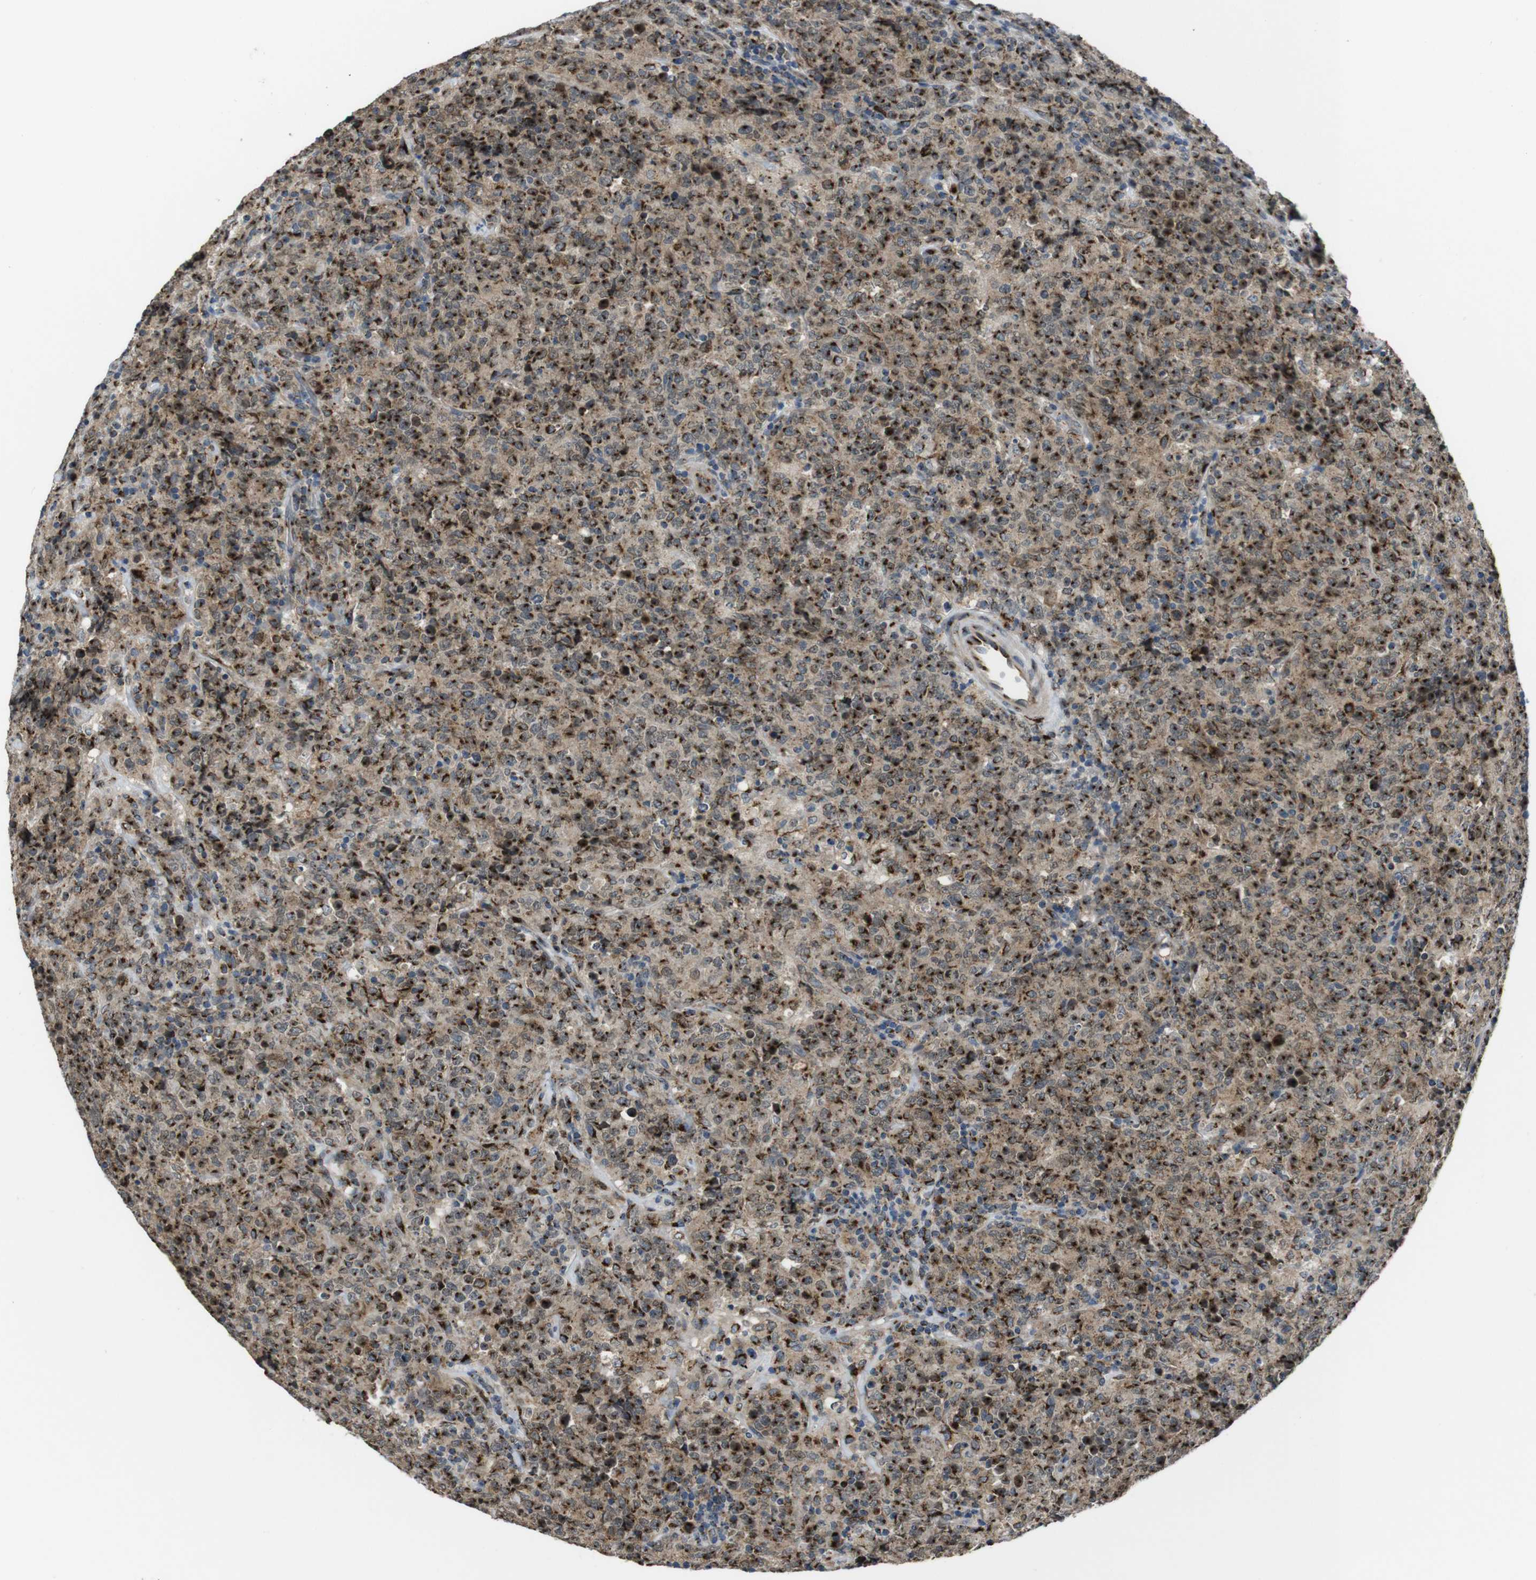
{"staining": {"intensity": "strong", "quantity": ">75%", "location": "cytoplasmic/membranous"}, "tissue": "lymphoma", "cell_type": "Tumor cells", "image_type": "cancer", "snomed": [{"axis": "morphology", "description": "Malignant lymphoma, non-Hodgkin's type, High grade"}, {"axis": "topography", "description": "Tonsil"}], "caption": "IHC photomicrograph of human lymphoma stained for a protein (brown), which demonstrates high levels of strong cytoplasmic/membranous staining in about >75% of tumor cells.", "gene": "ZFPL1", "patient": {"sex": "female", "age": 36}}